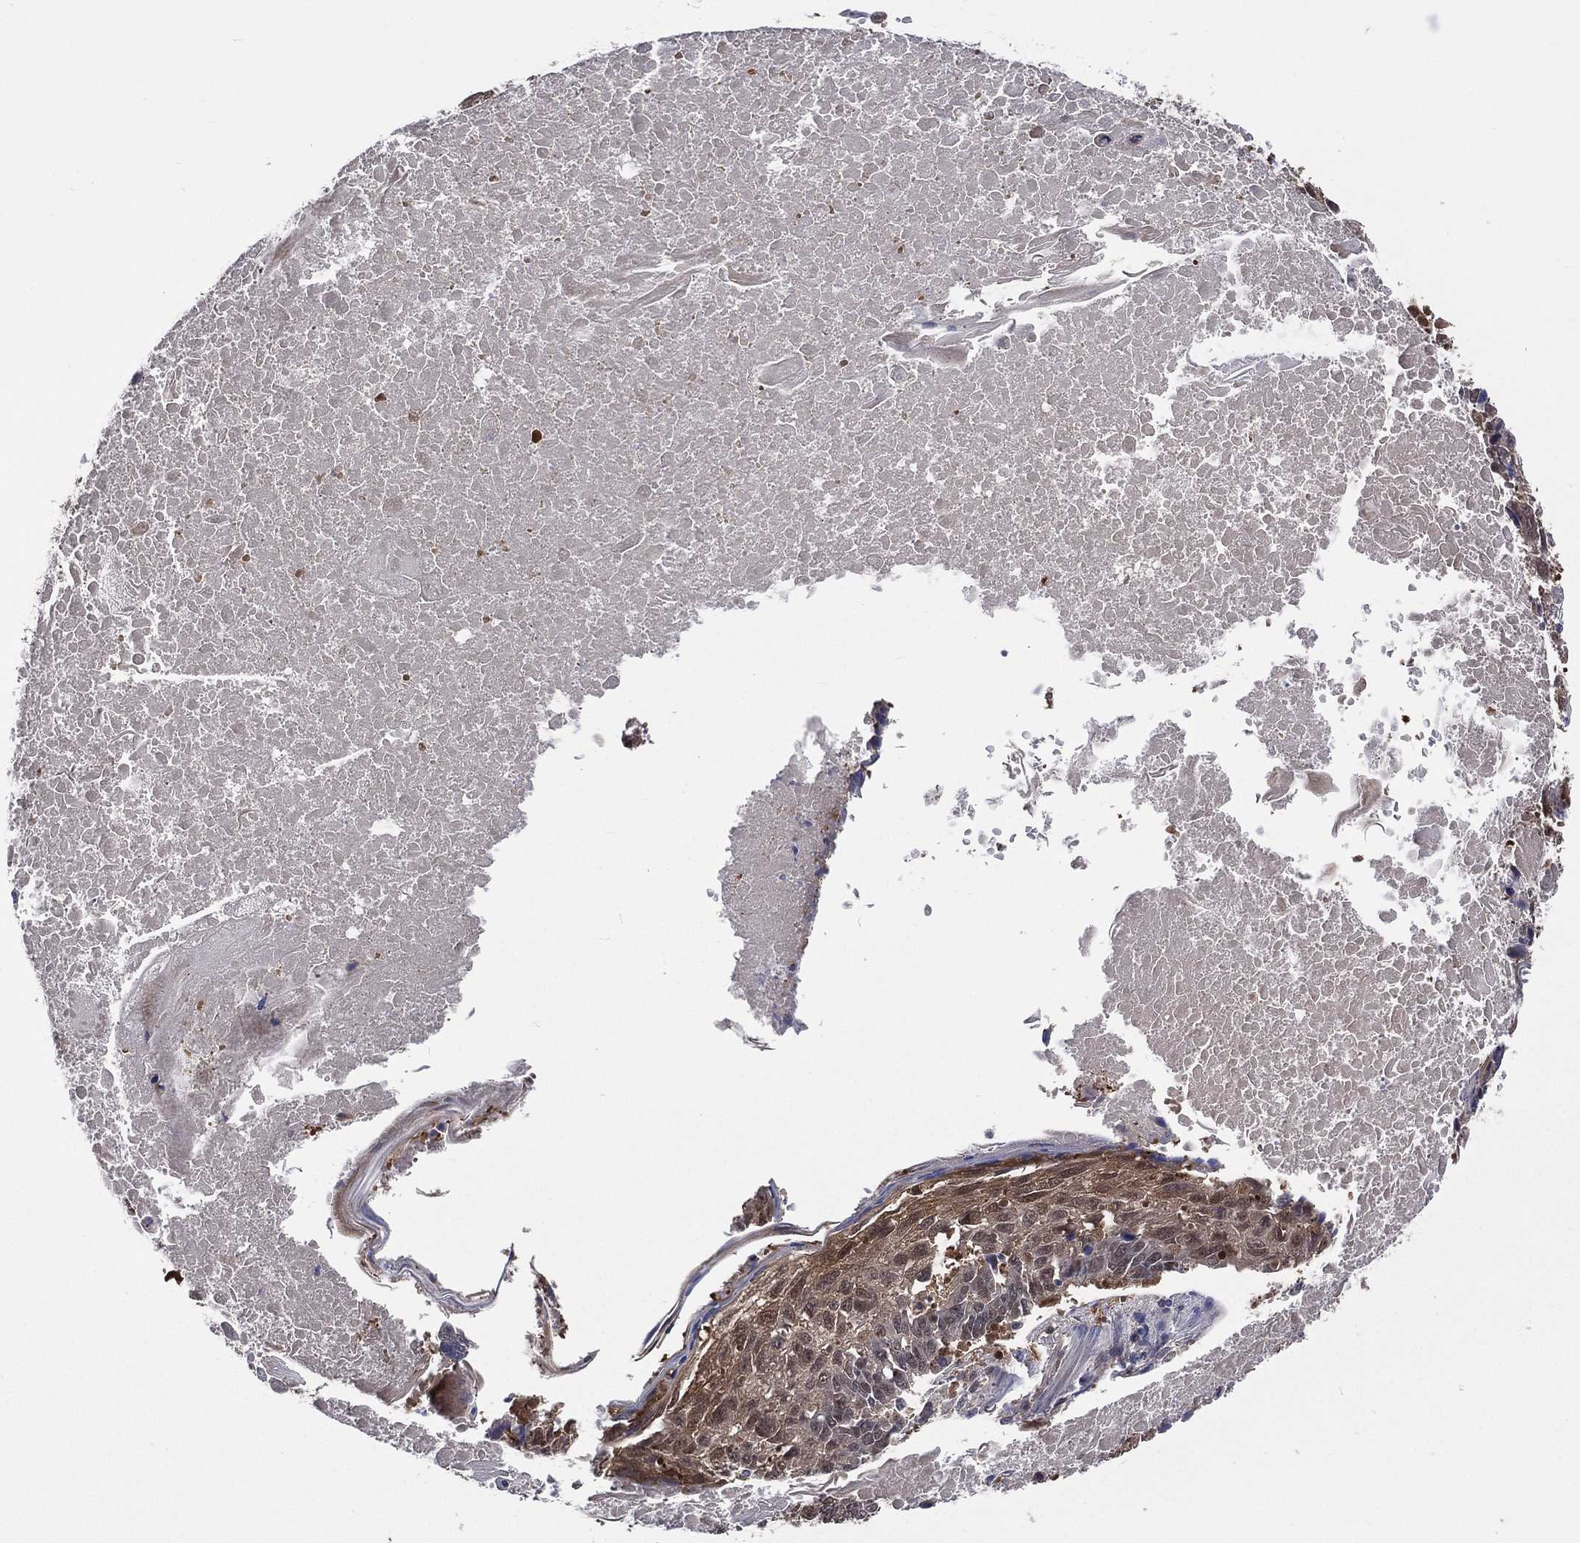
{"staining": {"intensity": "moderate", "quantity": "<25%", "location": "cytoplasmic/membranous"}, "tissue": "lung cancer", "cell_type": "Tumor cells", "image_type": "cancer", "snomed": [{"axis": "morphology", "description": "Squamous cell carcinoma, NOS"}, {"axis": "topography", "description": "Lung"}], "caption": "Immunohistochemical staining of lung cancer (squamous cell carcinoma) shows low levels of moderate cytoplasmic/membranous staining in about <25% of tumor cells.", "gene": "MTAP", "patient": {"sex": "male", "age": 73}}